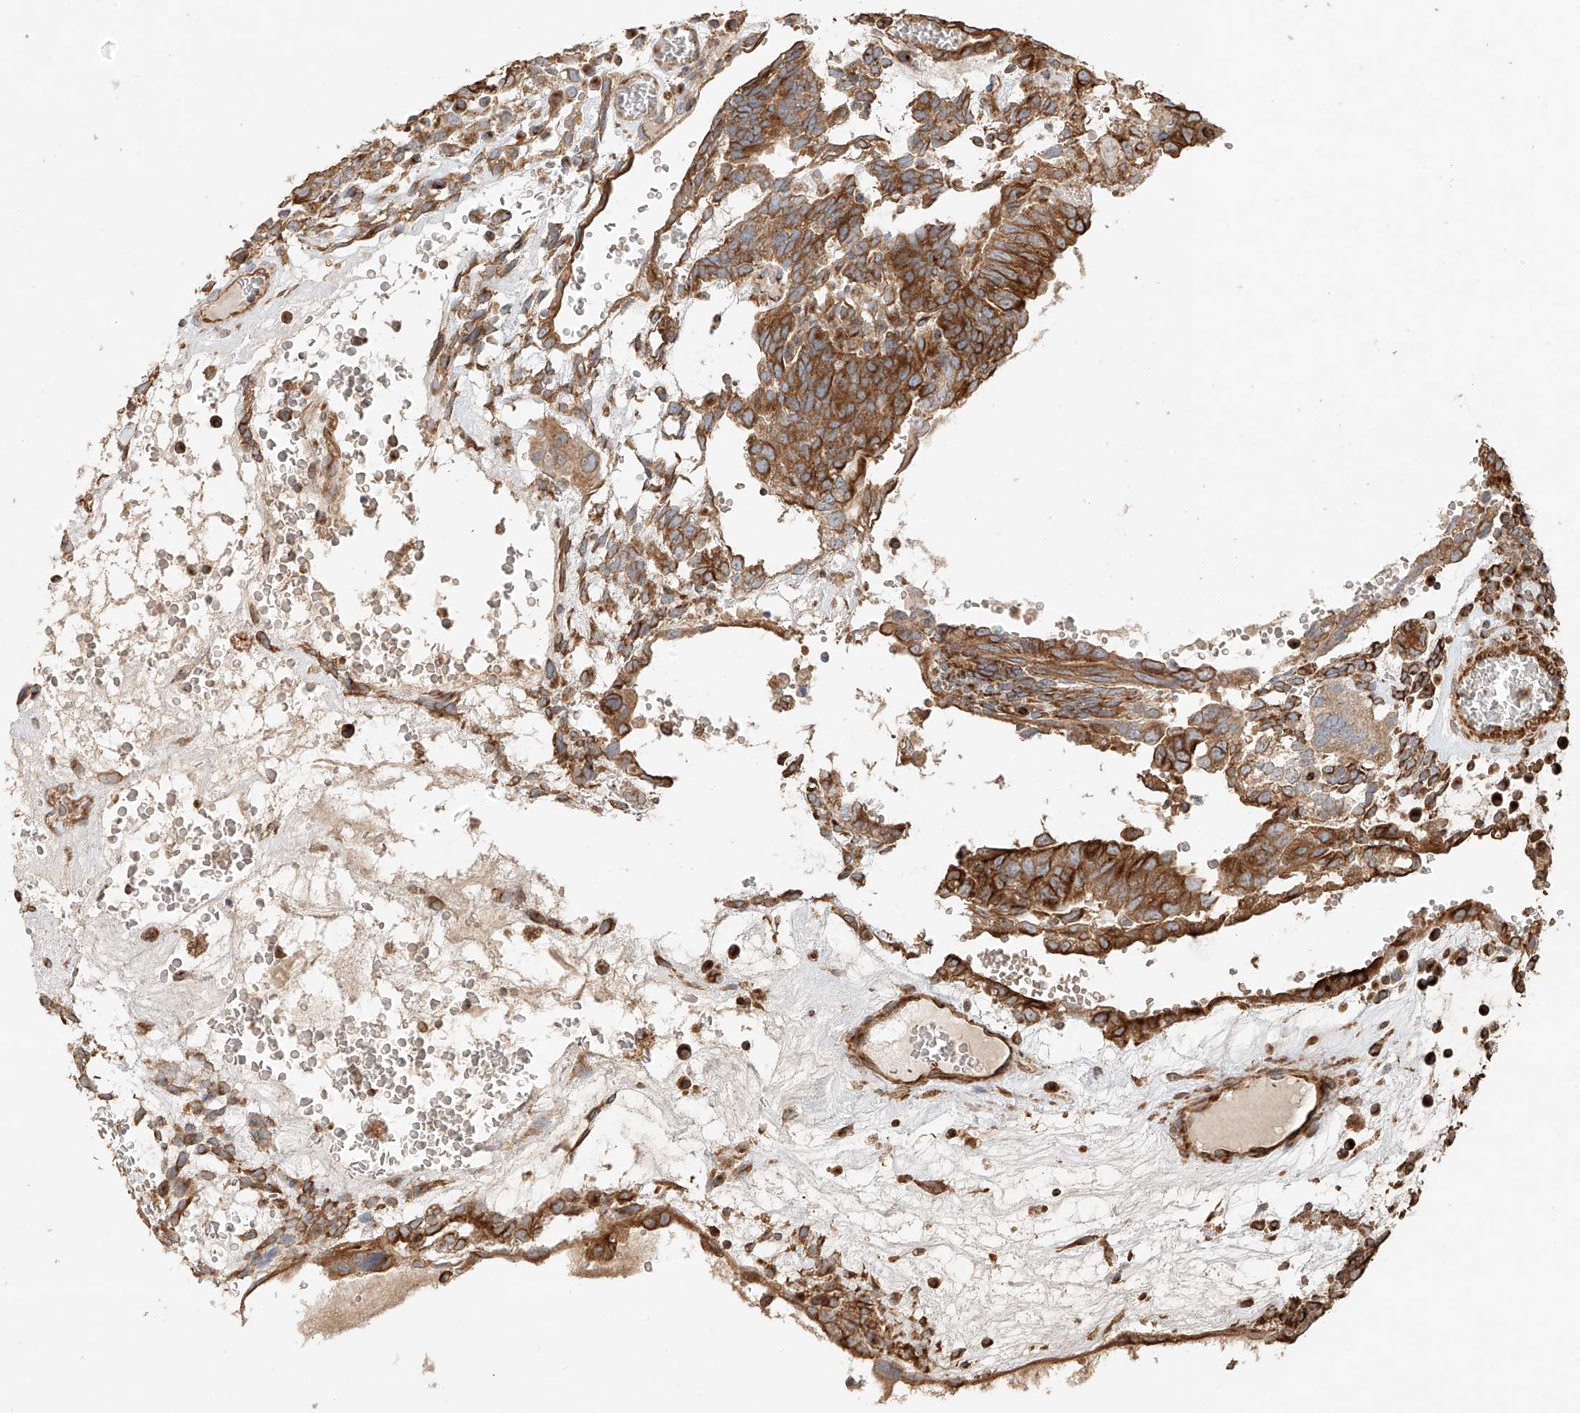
{"staining": {"intensity": "moderate", "quantity": ">75%", "location": "cytoplasmic/membranous"}, "tissue": "testis cancer", "cell_type": "Tumor cells", "image_type": "cancer", "snomed": [{"axis": "morphology", "description": "Seminoma, NOS"}, {"axis": "morphology", "description": "Carcinoma, Embryonal, NOS"}, {"axis": "topography", "description": "Testis"}], "caption": "An image of embryonal carcinoma (testis) stained for a protein demonstrates moderate cytoplasmic/membranous brown staining in tumor cells. (brown staining indicates protein expression, while blue staining denotes nuclei).", "gene": "EFNB1", "patient": {"sex": "male", "age": 52}}